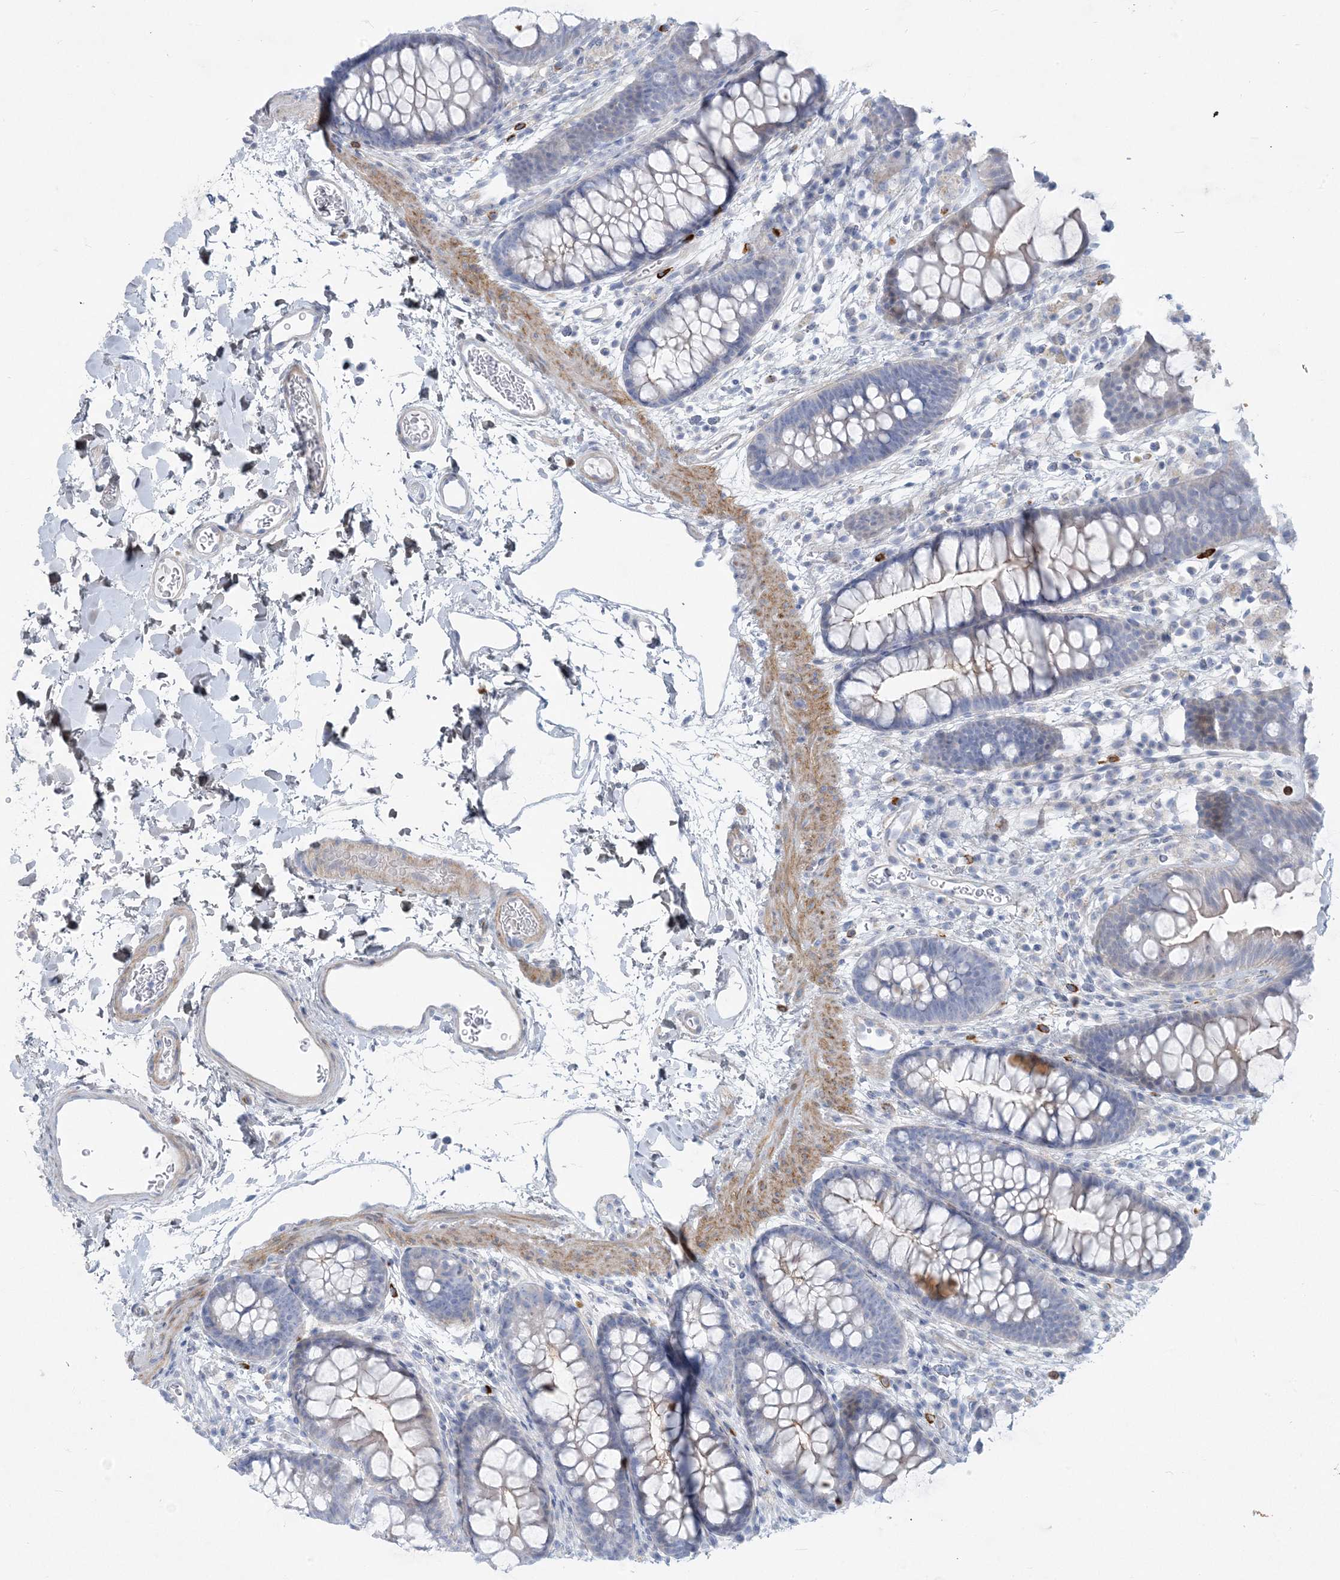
{"staining": {"intensity": "moderate", "quantity": ">75%", "location": "cytoplasmic/membranous"}, "tissue": "colon", "cell_type": "Endothelial cells", "image_type": "normal", "snomed": [{"axis": "morphology", "description": "Normal tissue, NOS"}, {"axis": "topography", "description": "Colon"}], "caption": "Colon was stained to show a protein in brown. There is medium levels of moderate cytoplasmic/membranous staining in approximately >75% of endothelial cells. (Brightfield microscopy of DAB IHC at high magnification).", "gene": "MOXD1", "patient": {"sex": "female", "age": 62}}